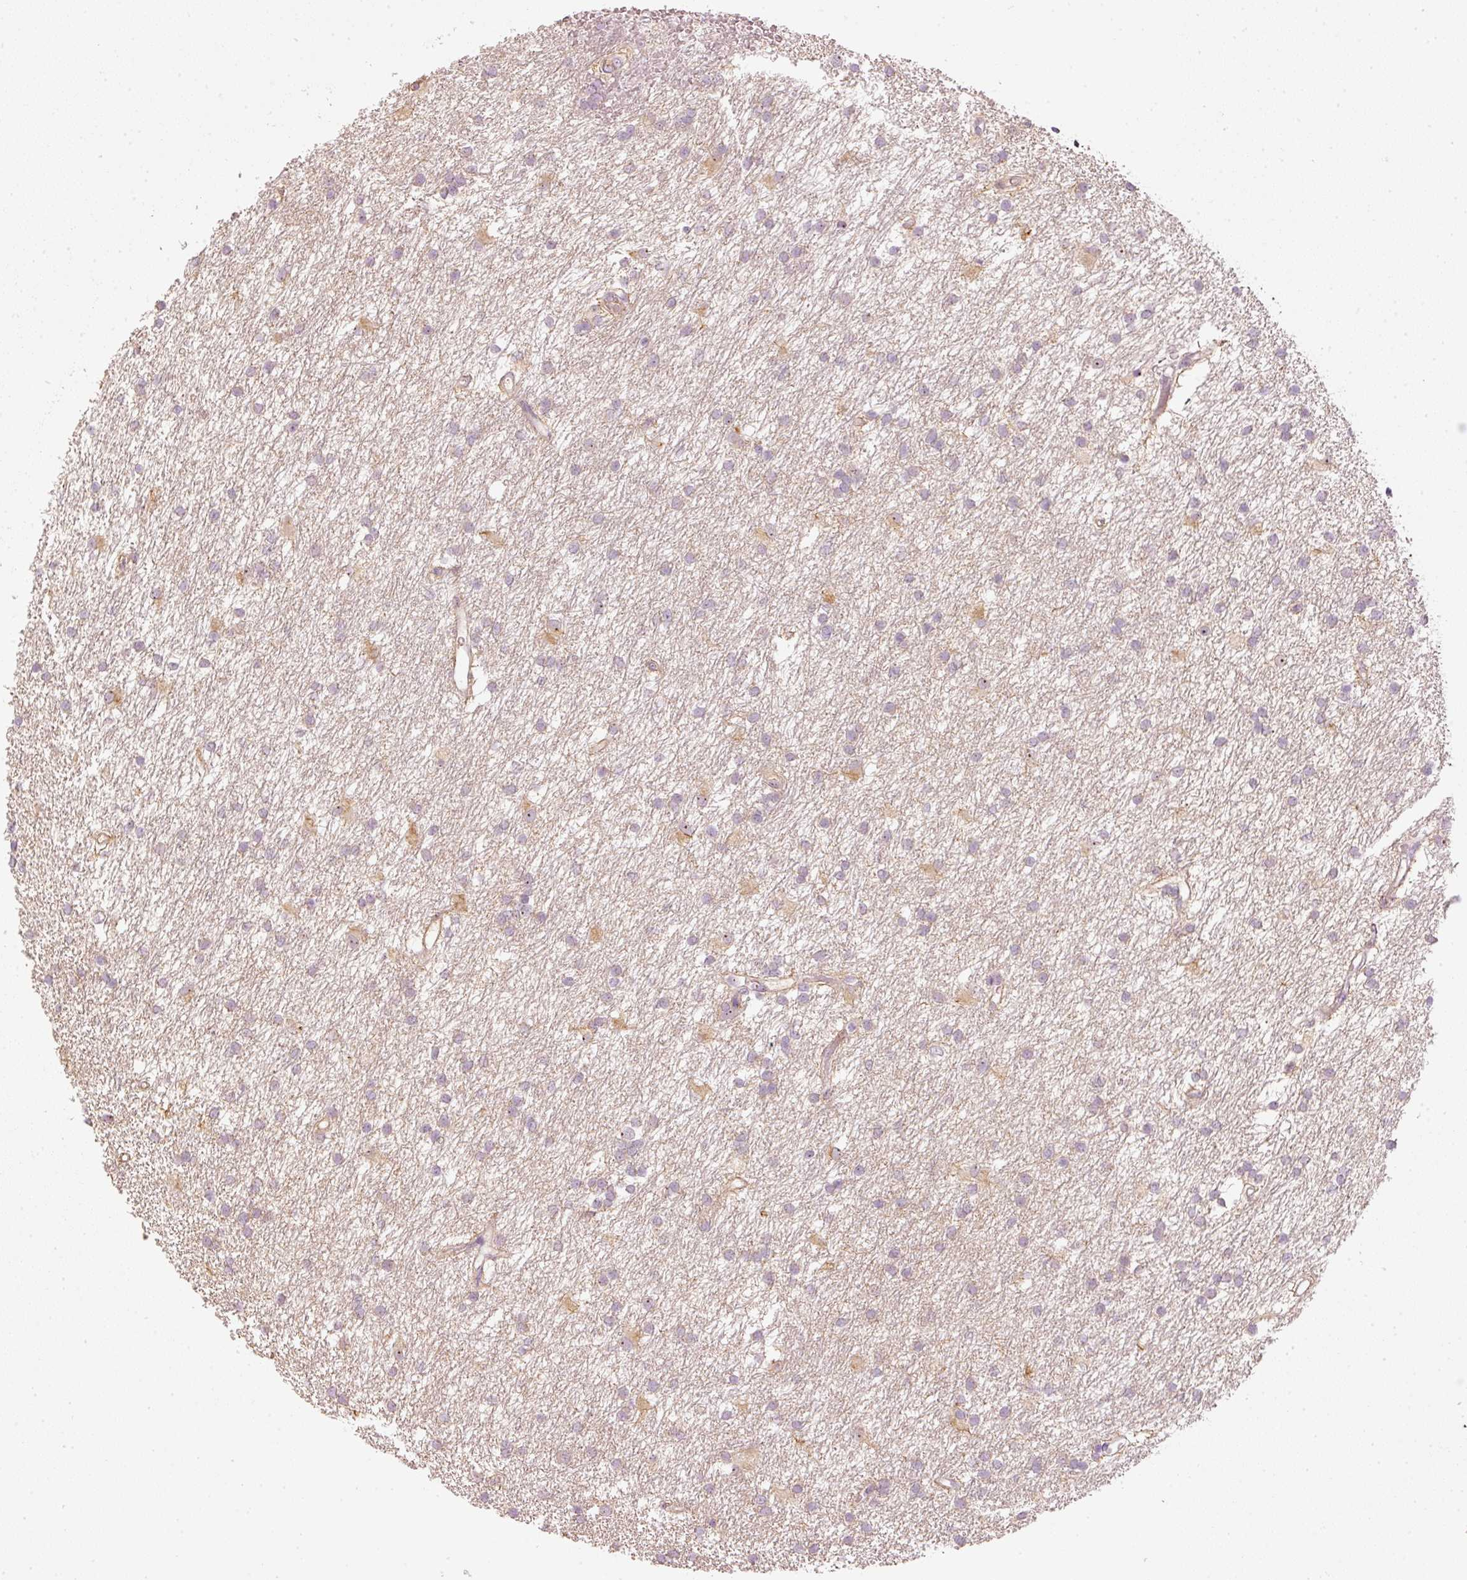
{"staining": {"intensity": "weak", "quantity": "<25%", "location": "cytoplasmic/membranous"}, "tissue": "glioma", "cell_type": "Tumor cells", "image_type": "cancer", "snomed": [{"axis": "morphology", "description": "Glioma, malignant, High grade"}, {"axis": "topography", "description": "Brain"}], "caption": "High magnification brightfield microscopy of malignant glioma (high-grade) stained with DAB (3,3'-diaminobenzidine) (brown) and counterstained with hematoxylin (blue): tumor cells show no significant expression.", "gene": "VCAM1", "patient": {"sex": "male", "age": 77}}